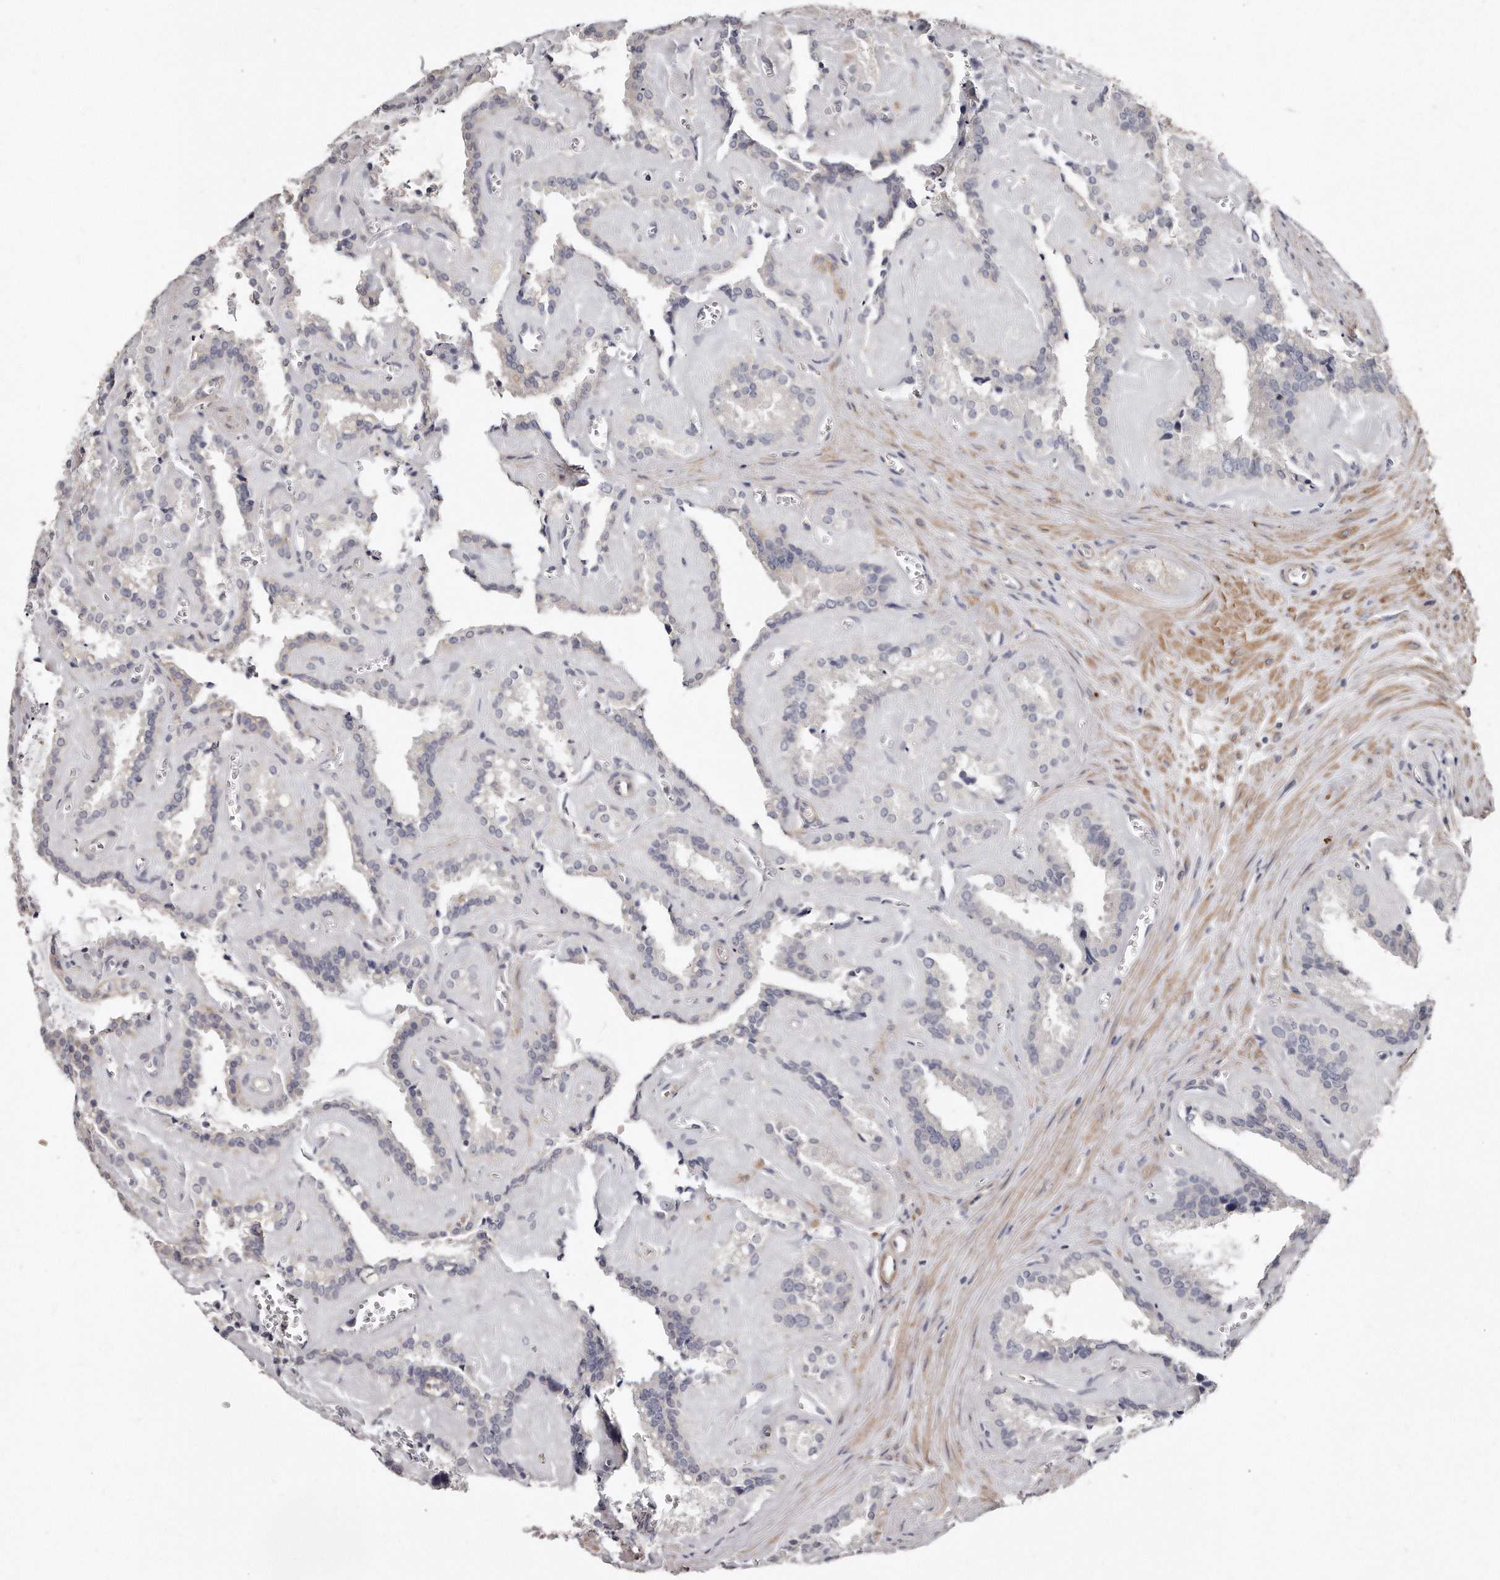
{"staining": {"intensity": "negative", "quantity": "none", "location": "none"}, "tissue": "seminal vesicle", "cell_type": "Glandular cells", "image_type": "normal", "snomed": [{"axis": "morphology", "description": "Normal tissue, NOS"}, {"axis": "topography", "description": "Prostate"}, {"axis": "topography", "description": "Seminal veicle"}], "caption": "Protein analysis of unremarkable seminal vesicle reveals no significant staining in glandular cells.", "gene": "LMOD1", "patient": {"sex": "male", "age": 59}}